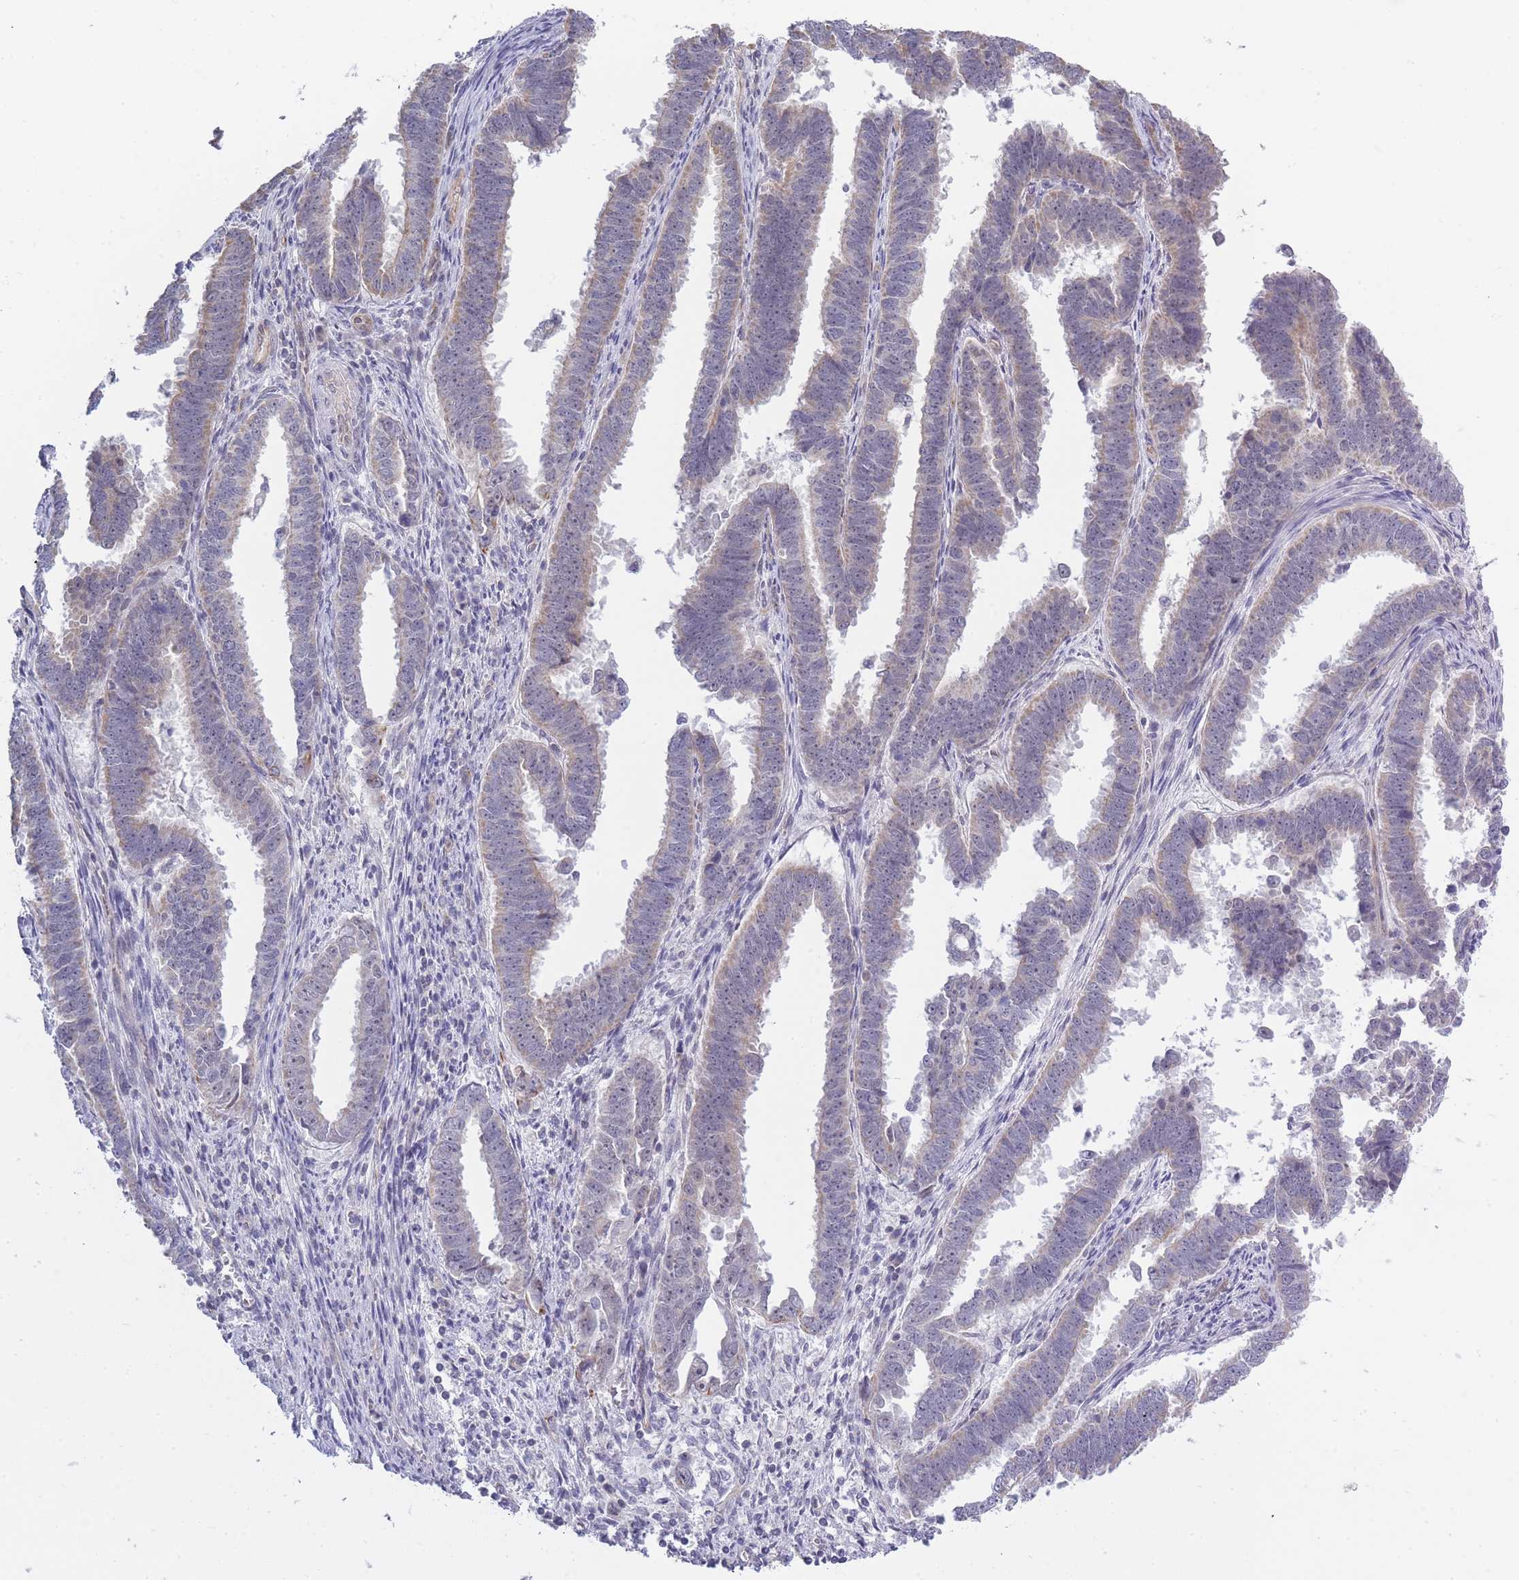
{"staining": {"intensity": "weak", "quantity": "<25%", "location": "cytoplasmic/membranous"}, "tissue": "endometrial cancer", "cell_type": "Tumor cells", "image_type": "cancer", "snomed": [{"axis": "morphology", "description": "Adenocarcinoma, NOS"}, {"axis": "topography", "description": "Endometrium"}], "caption": "There is no significant staining in tumor cells of endometrial cancer.", "gene": "C19orf25", "patient": {"sex": "female", "age": 75}}